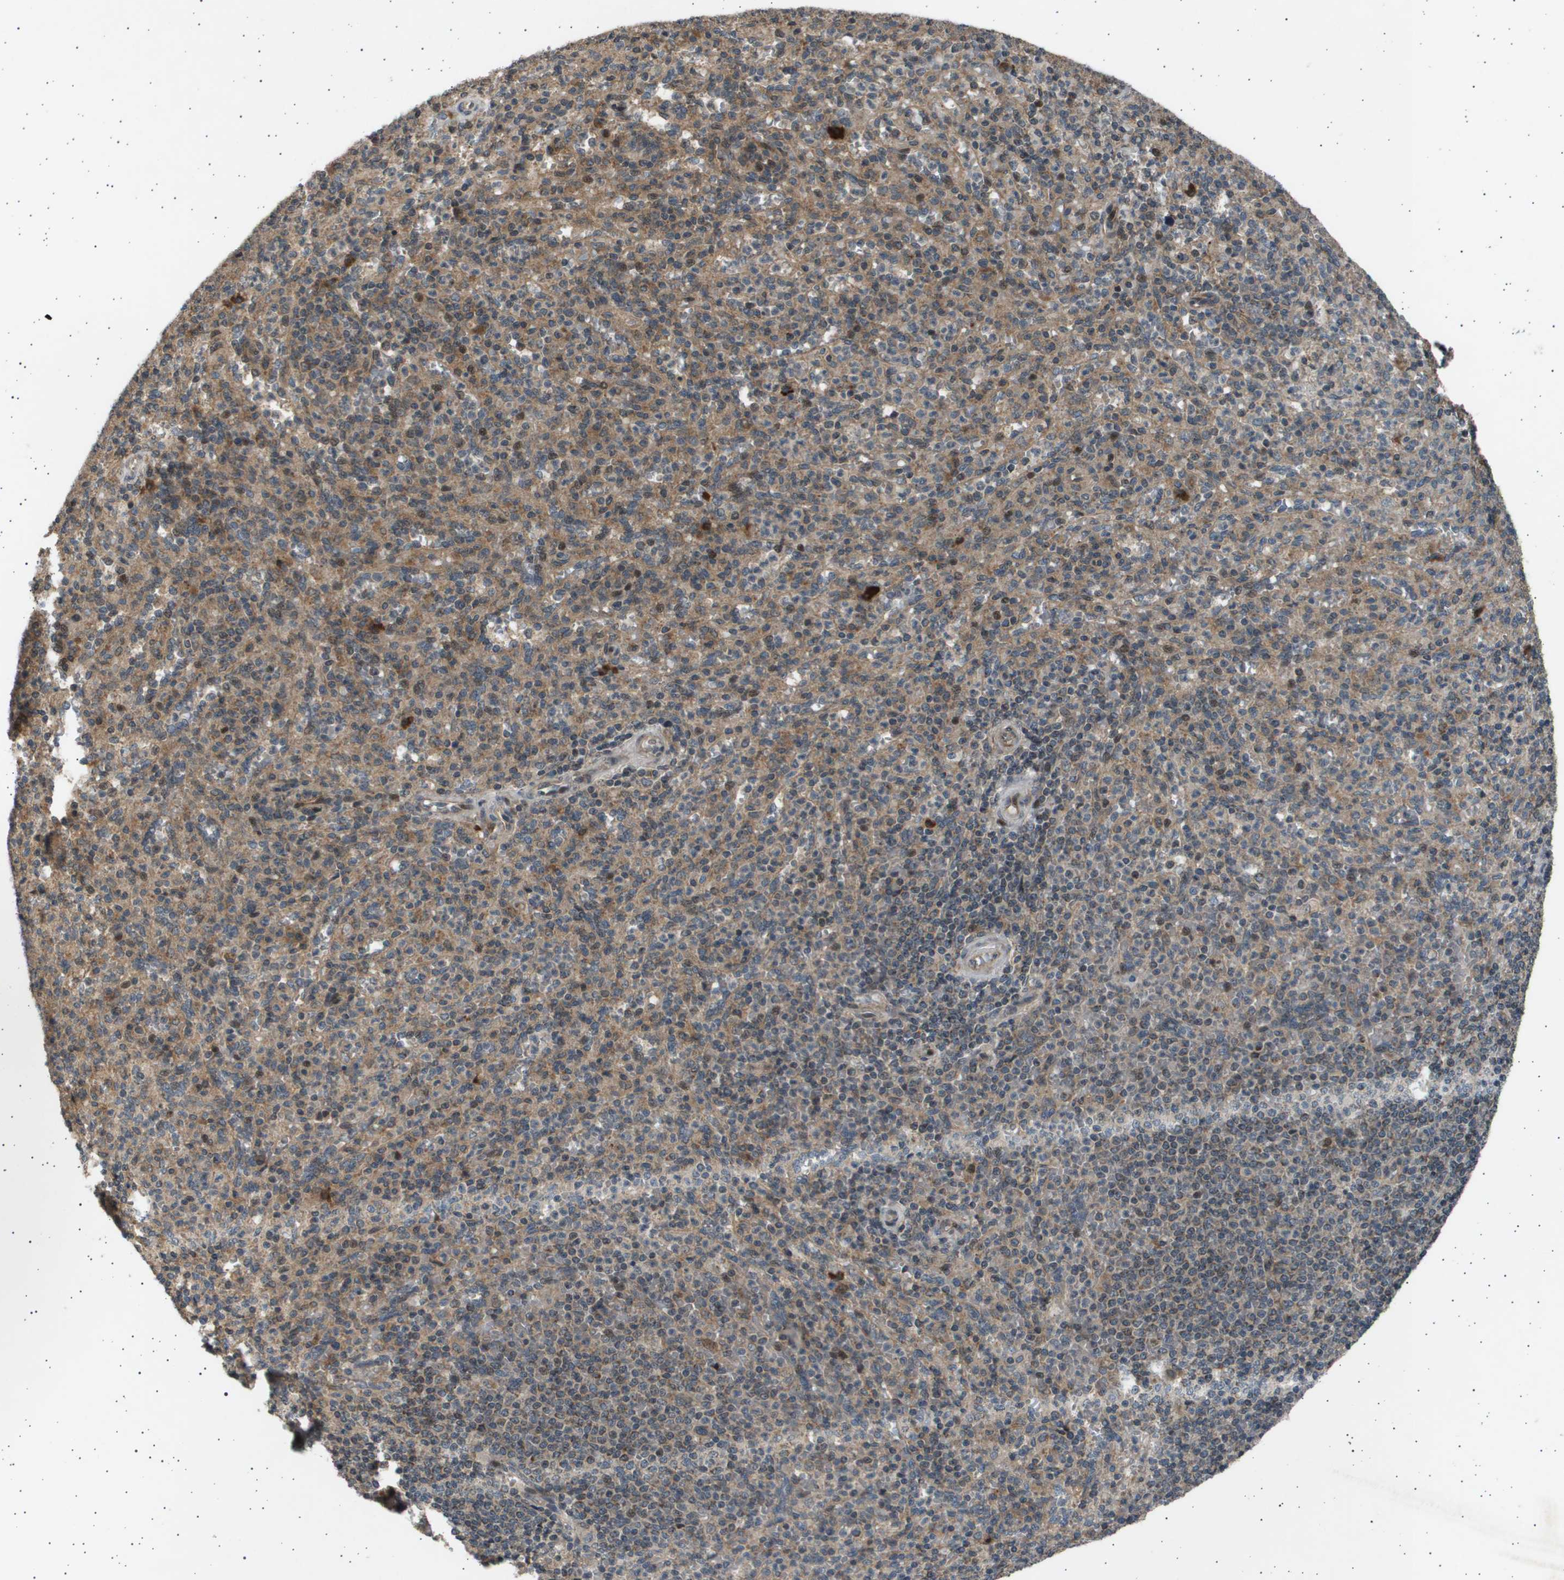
{"staining": {"intensity": "moderate", "quantity": ">75%", "location": "cytoplasmic/membranous"}, "tissue": "spleen", "cell_type": "Cells in red pulp", "image_type": "normal", "snomed": [{"axis": "morphology", "description": "Normal tissue, NOS"}, {"axis": "topography", "description": "Spleen"}], "caption": "The immunohistochemical stain labels moderate cytoplasmic/membranous staining in cells in red pulp of unremarkable spleen. Nuclei are stained in blue.", "gene": "TNRC6A", "patient": {"sex": "male", "age": 36}}